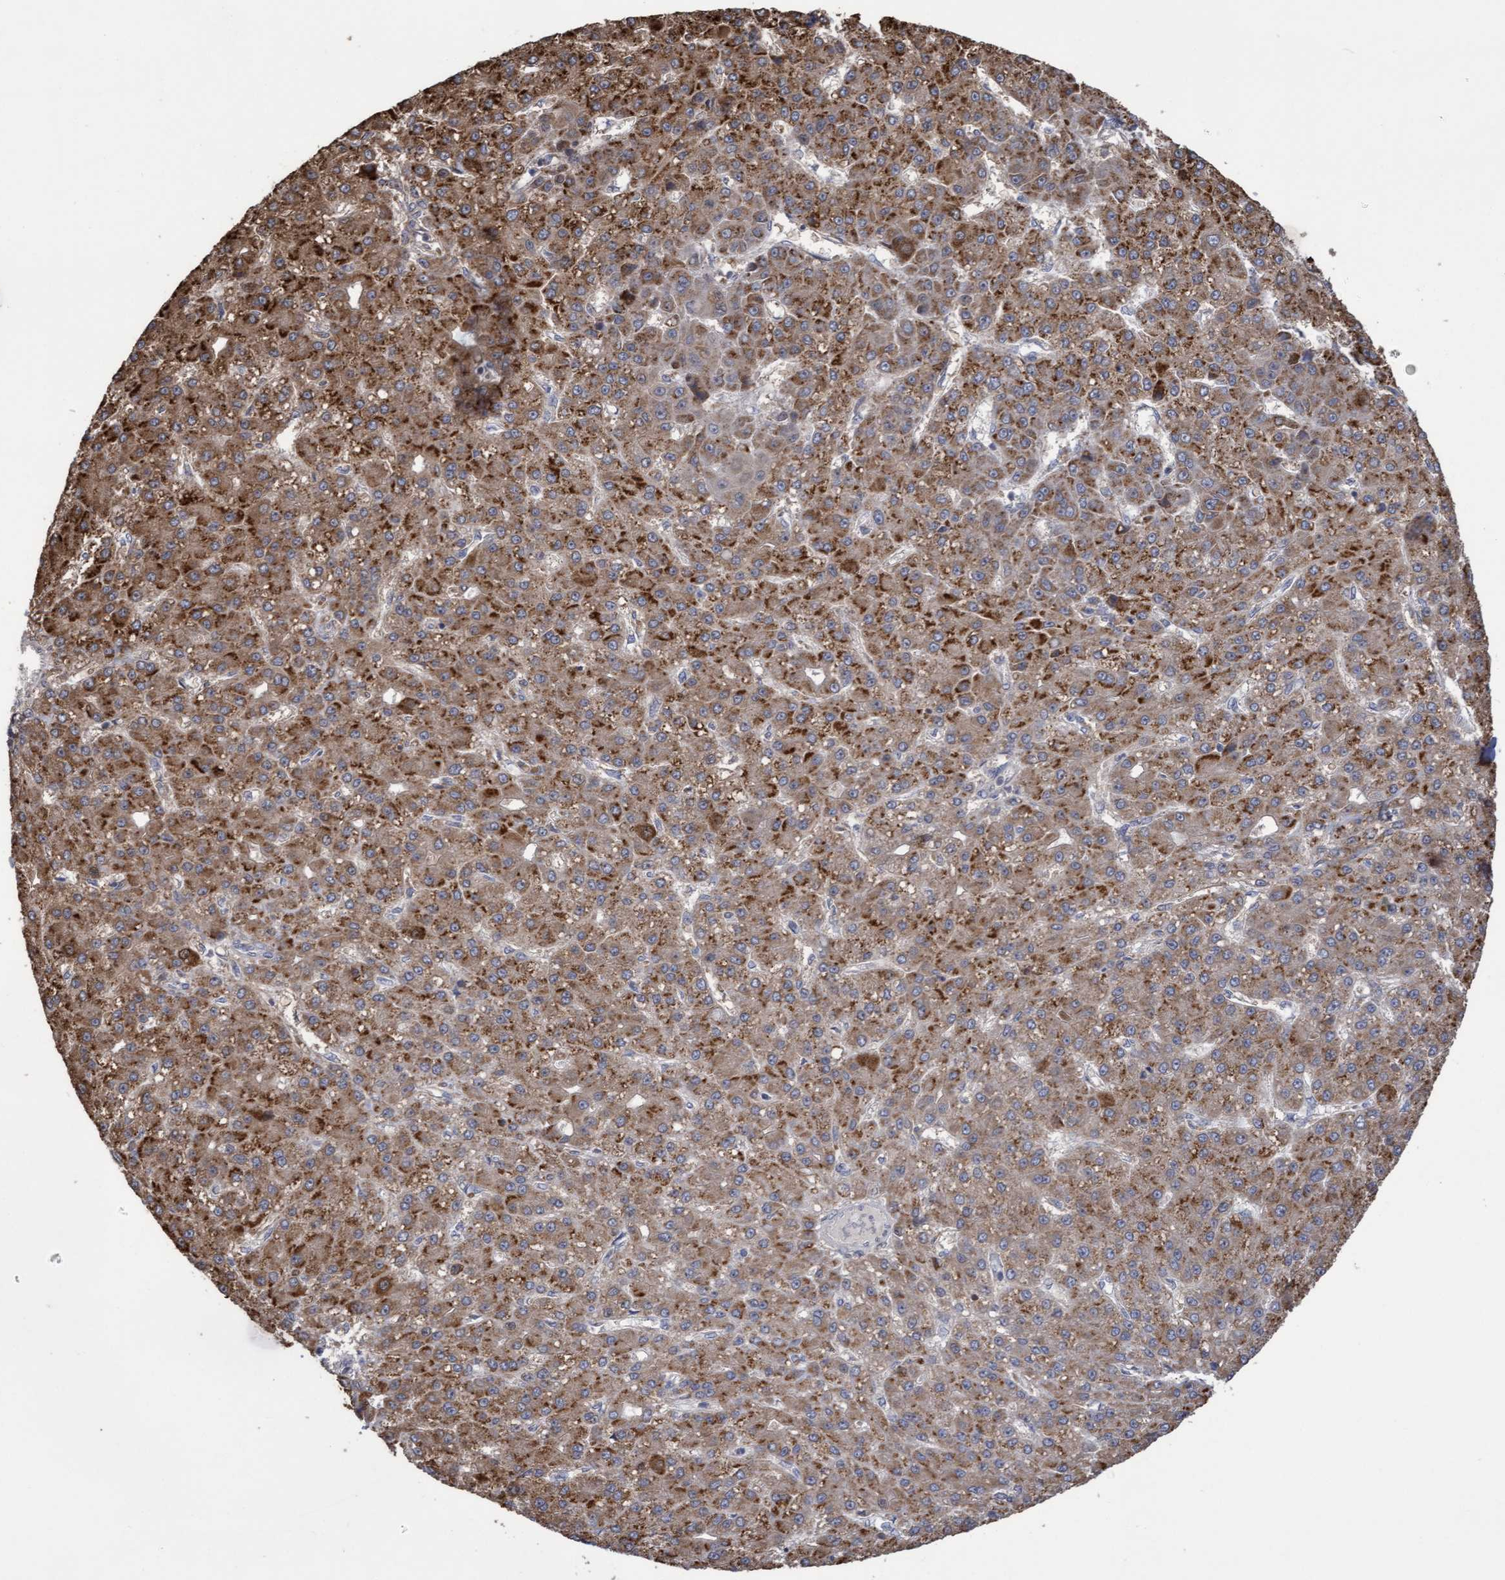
{"staining": {"intensity": "strong", "quantity": ">75%", "location": "cytoplasmic/membranous"}, "tissue": "liver cancer", "cell_type": "Tumor cells", "image_type": "cancer", "snomed": [{"axis": "morphology", "description": "Carcinoma, Hepatocellular, NOS"}, {"axis": "topography", "description": "Liver"}], "caption": "A high-resolution photomicrograph shows immunohistochemistry staining of hepatocellular carcinoma (liver), which shows strong cytoplasmic/membranous staining in about >75% of tumor cells. Immunohistochemistry (ihc) stains the protein in brown and the nuclei are stained blue.", "gene": "SLBP", "patient": {"sex": "male", "age": 67}}